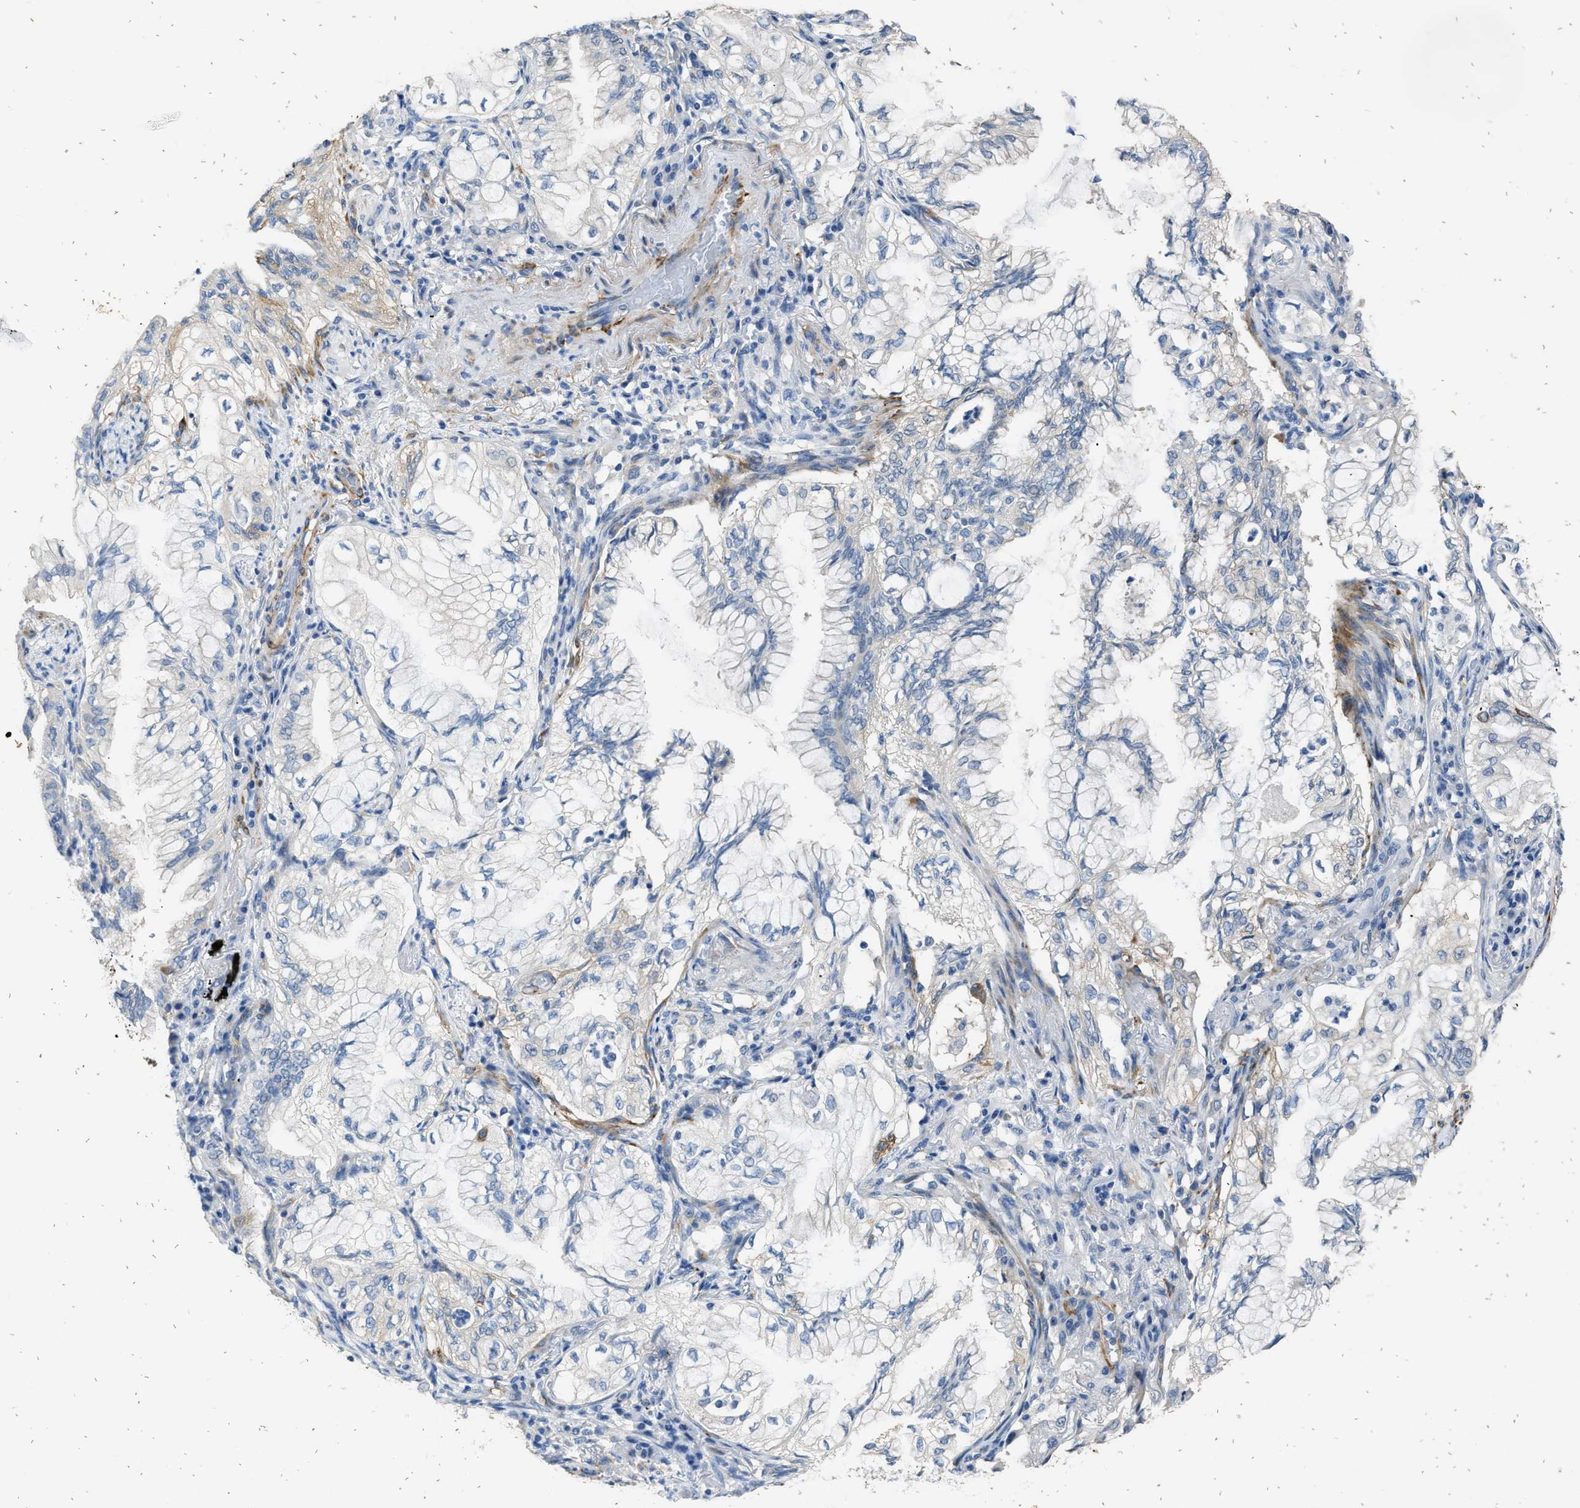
{"staining": {"intensity": "negative", "quantity": "none", "location": "none"}, "tissue": "lung cancer", "cell_type": "Tumor cells", "image_type": "cancer", "snomed": [{"axis": "morphology", "description": "Adenocarcinoma, NOS"}, {"axis": "topography", "description": "Lung"}], "caption": "High magnification brightfield microscopy of lung cancer stained with DAB (brown) and counterstained with hematoxylin (blue): tumor cells show no significant staining.", "gene": "ZSWIM5", "patient": {"sex": "female", "age": 70}}